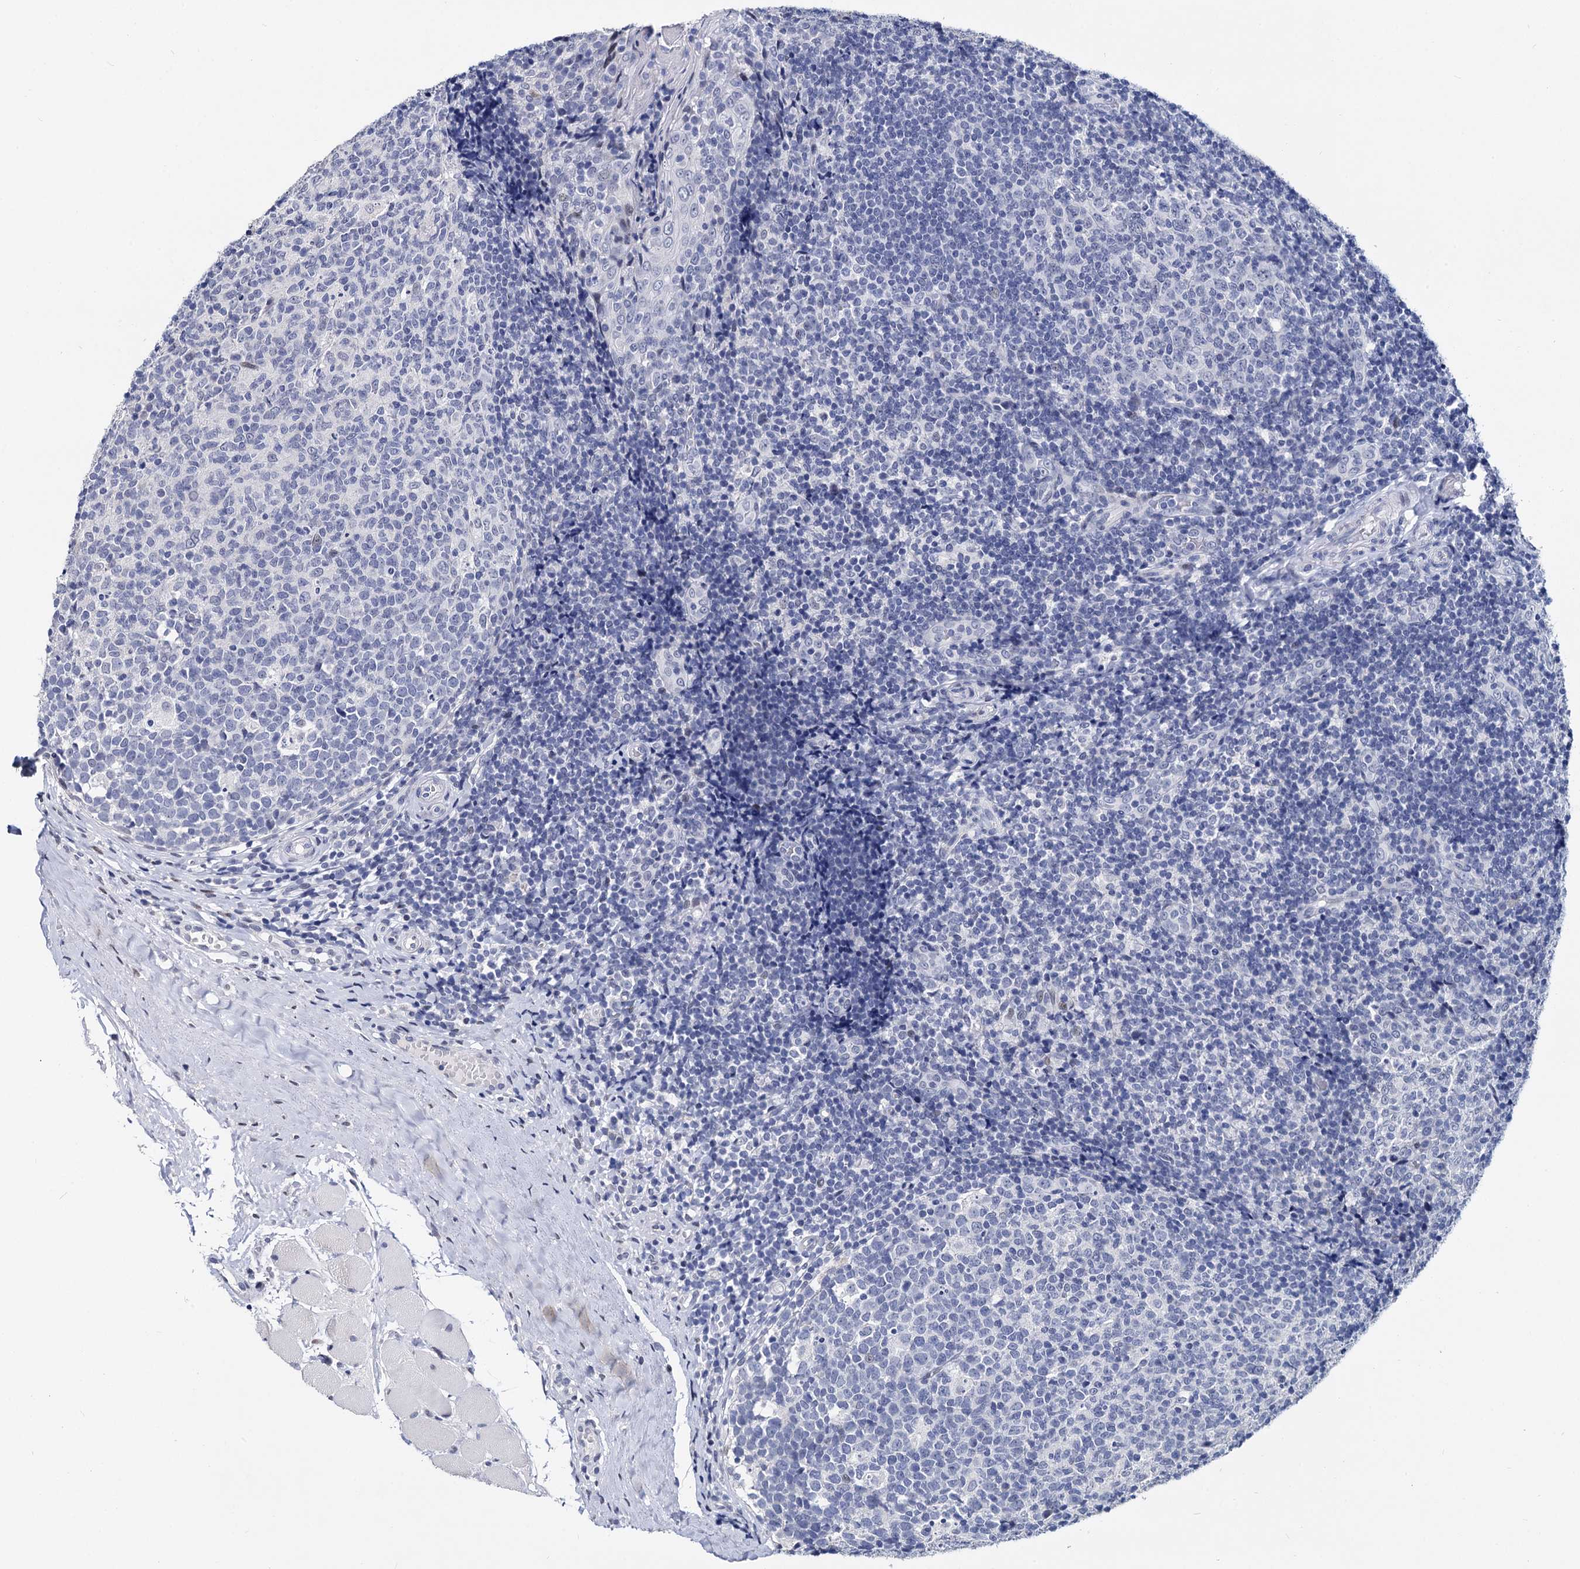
{"staining": {"intensity": "negative", "quantity": "none", "location": "none"}, "tissue": "tonsil", "cell_type": "Germinal center cells", "image_type": "normal", "snomed": [{"axis": "morphology", "description": "Normal tissue, NOS"}, {"axis": "topography", "description": "Tonsil"}], "caption": "The IHC photomicrograph has no significant staining in germinal center cells of tonsil.", "gene": "MAGEA4", "patient": {"sex": "female", "age": 19}}